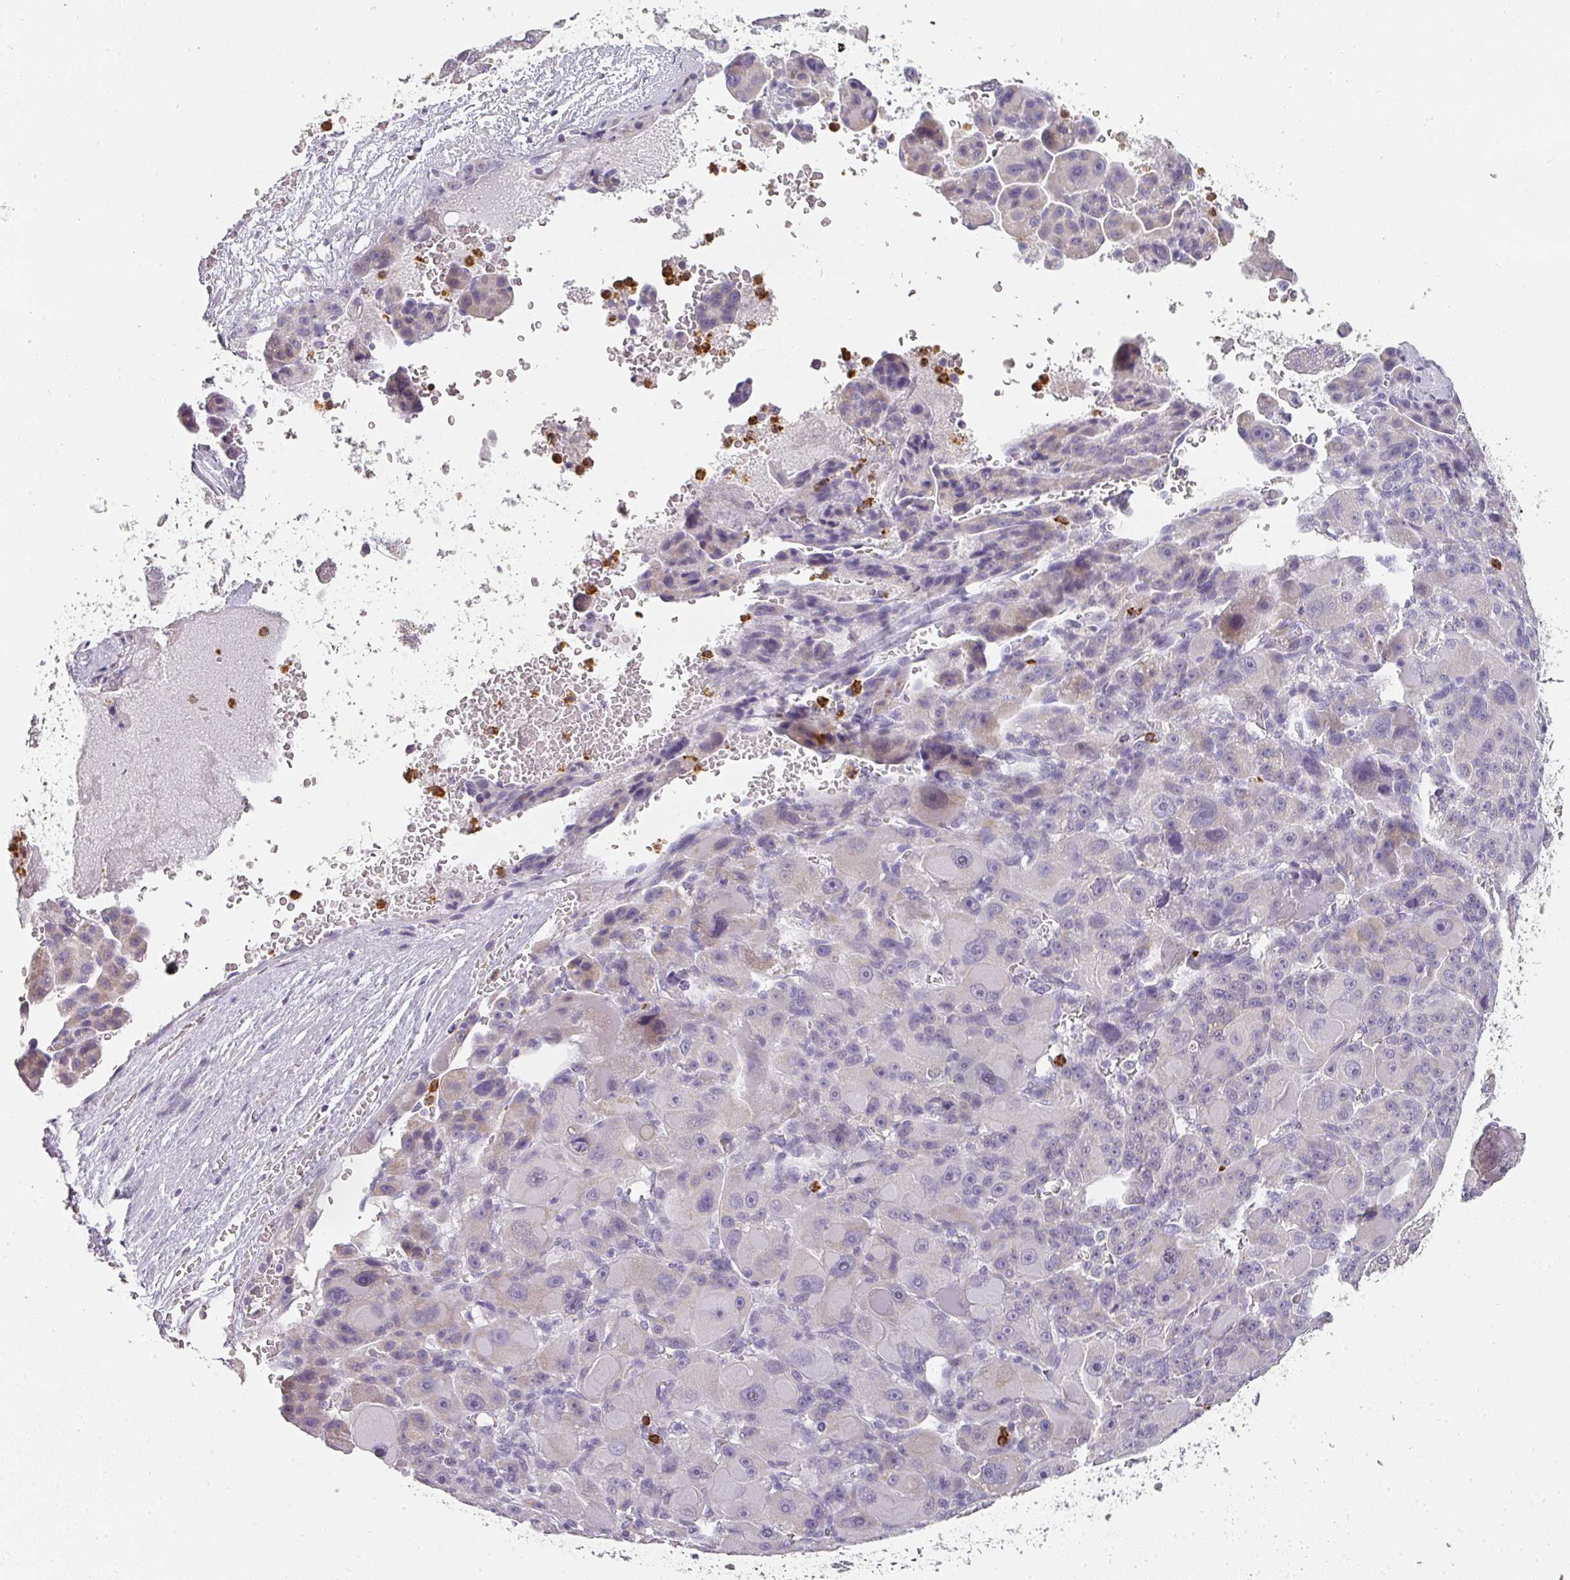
{"staining": {"intensity": "negative", "quantity": "none", "location": "none"}, "tissue": "liver cancer", "cell_type": "Tumor cells", "image_type": "cancer", "snomed": [{"axis": "morphology", "description": "Carcinoma, Hepatocellular, NOS"}, {"axis": "topography", "description": "Liver"}], "caption": "Immunohistochemistry (IHC) histopathology image of liver hepatocellular carcinoma stained for a protein (brown), which demonstrates no expression in tumor cells.", "gene": "CAMP", "patient": {"sex": "male", "age": 76}}